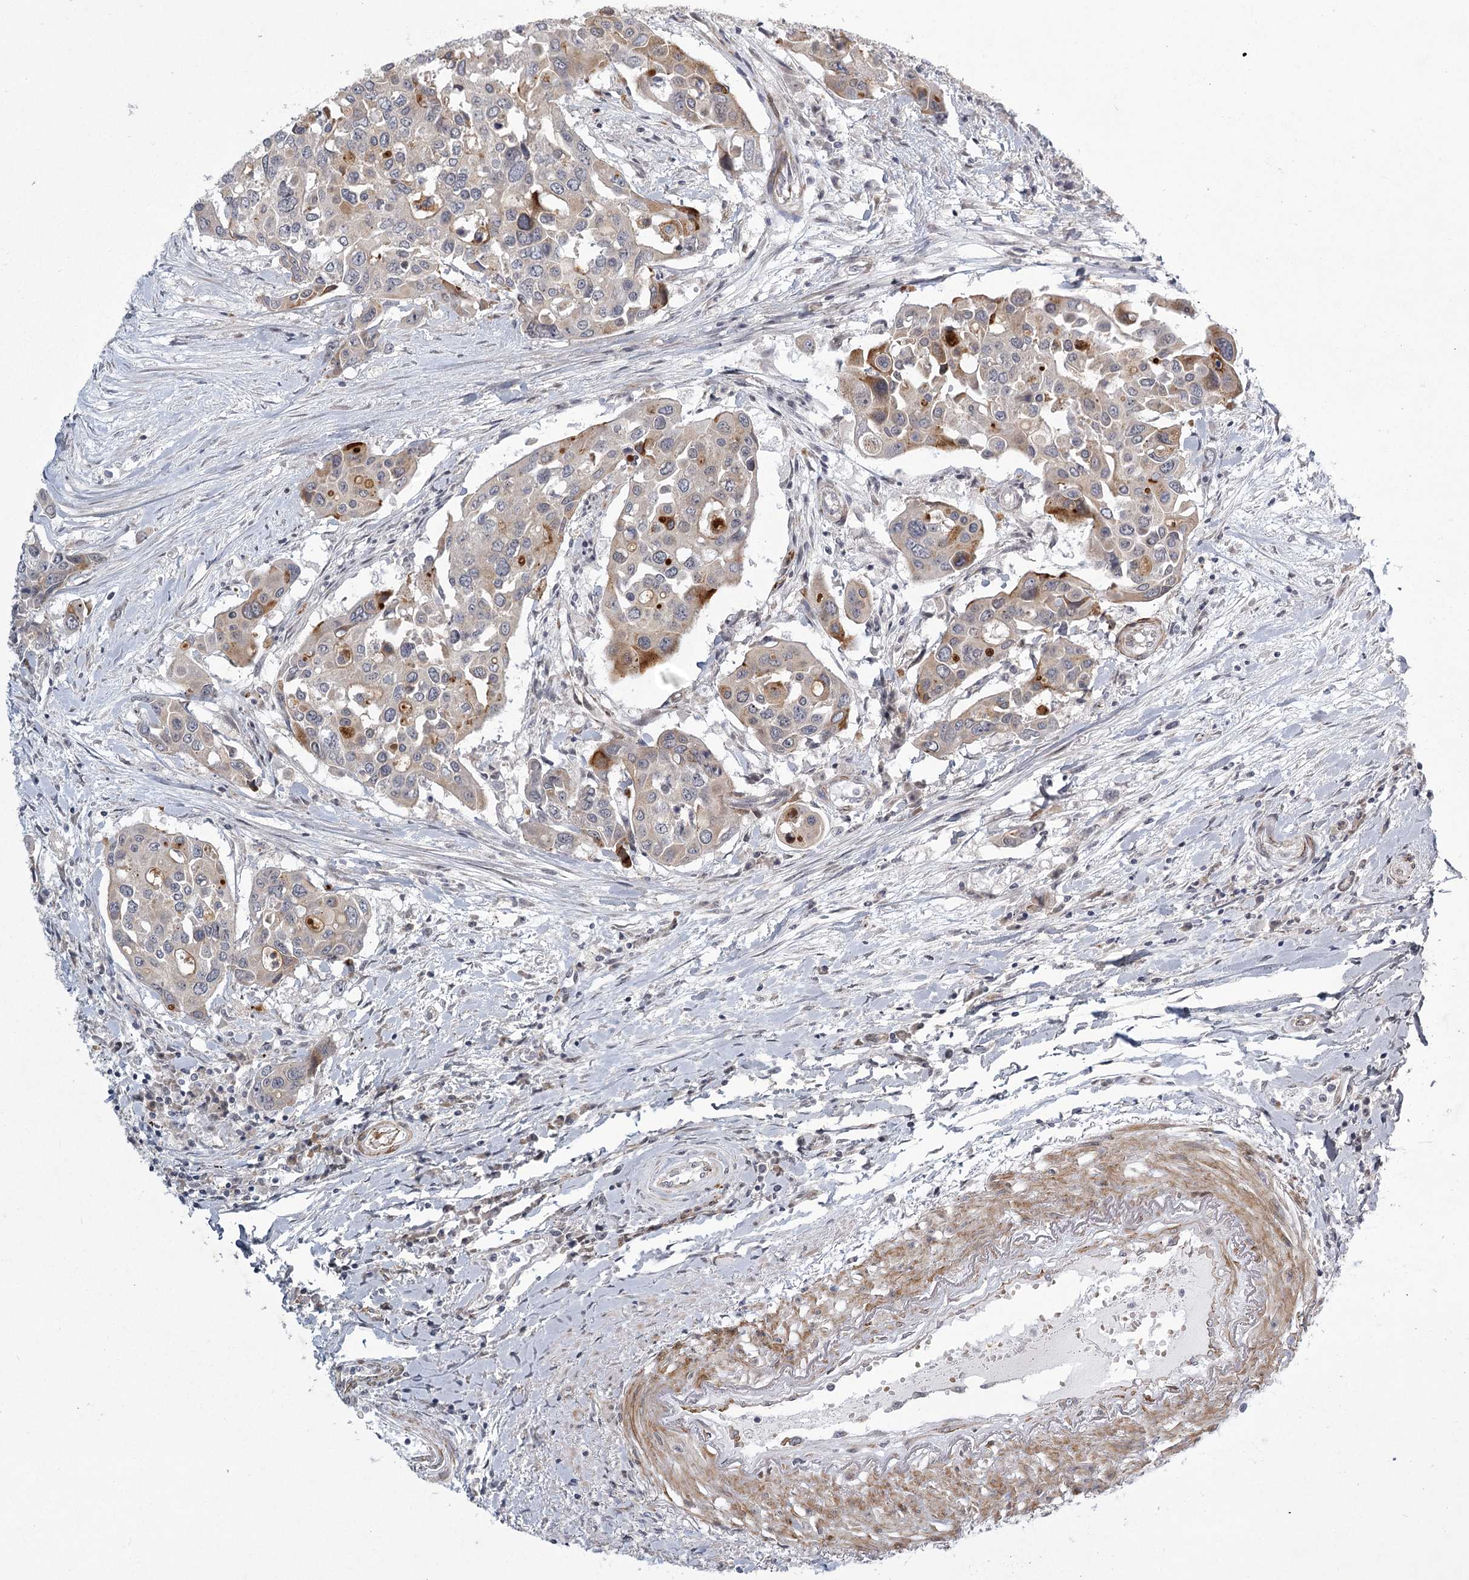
{"staining": {"intensity": "moderate", "quantity": "<25%", "location": "cytoplasmic/membranous"}, "tissue": "colorectal cancer", "cell_type": "Tumor cells", "image_type": "cancer", "snomed": [{"axis": "morphology", "description": "Adenocarcinoma, NOS"}, {"axis": "topography", "description": "Colon"}], "caption": "Immunohistochemical staining of colorectal cancer reveals moderate cytoplasmic/membranous protein positivity in about <25% of tumor cells. (Stains: DAB in brown, nuclei in blue, Microscopy: brightfield microscopy at high magnification).", "gene": "MEPE", "patient": {"sex": "male", "age": 77}}